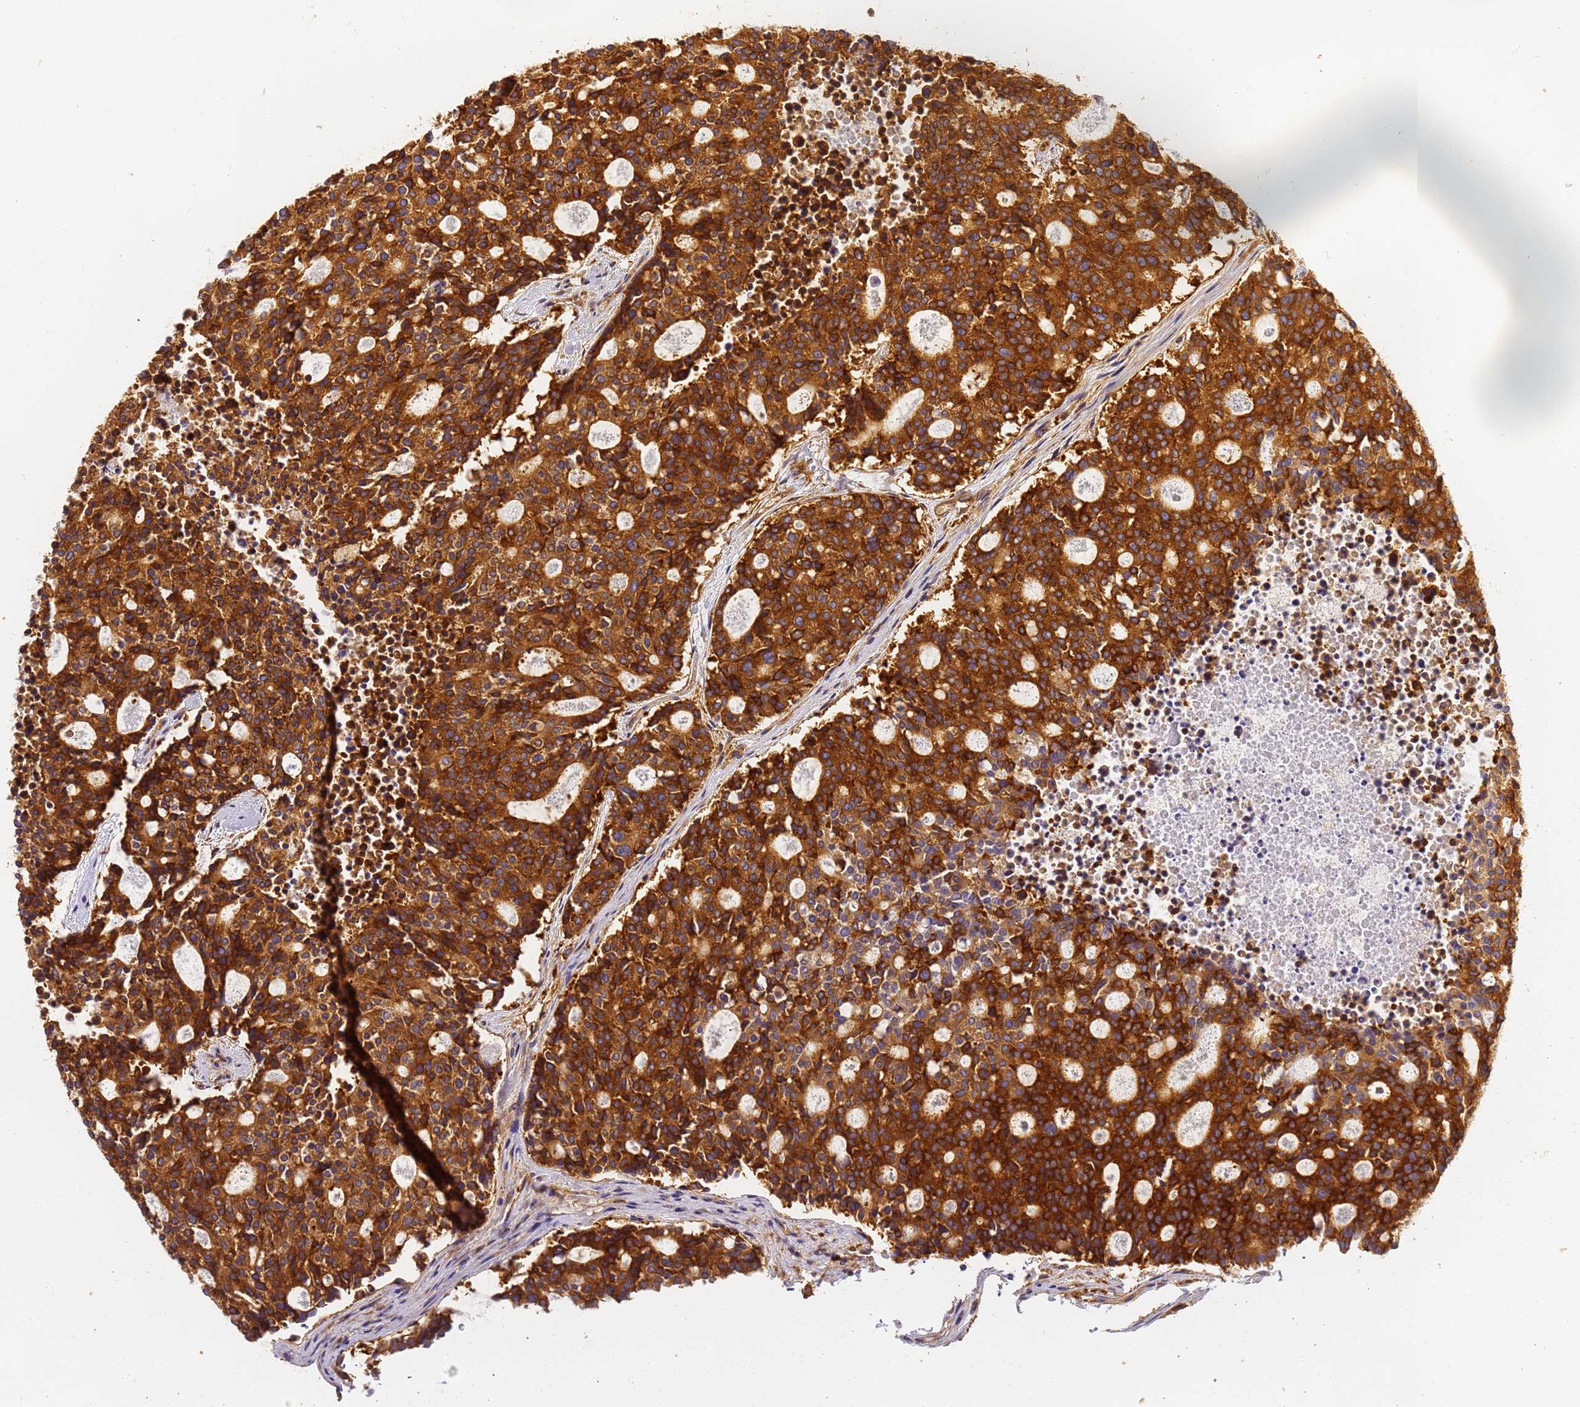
{"staining": {"intensity": "strong", "quantity": ">75%", "location": "cytoplasmic/membranous"}, "tissue": "carcinoid", "cell_type": "Tumor cells", "image_type": "cancer", "snomed": [{"axis": "morphology", "description": "Carcinoid, malignant, NOS"}, {"axis": "topography", "description": "Pancreas"}], "caption": "Protein staining exhibits strong cytoplasmic/membranous expression in approximately >75% of tumor cells in malignant carcinoid.", "gene": "DYNC1I2", "patient": {"sex": "female", "age": 54}}